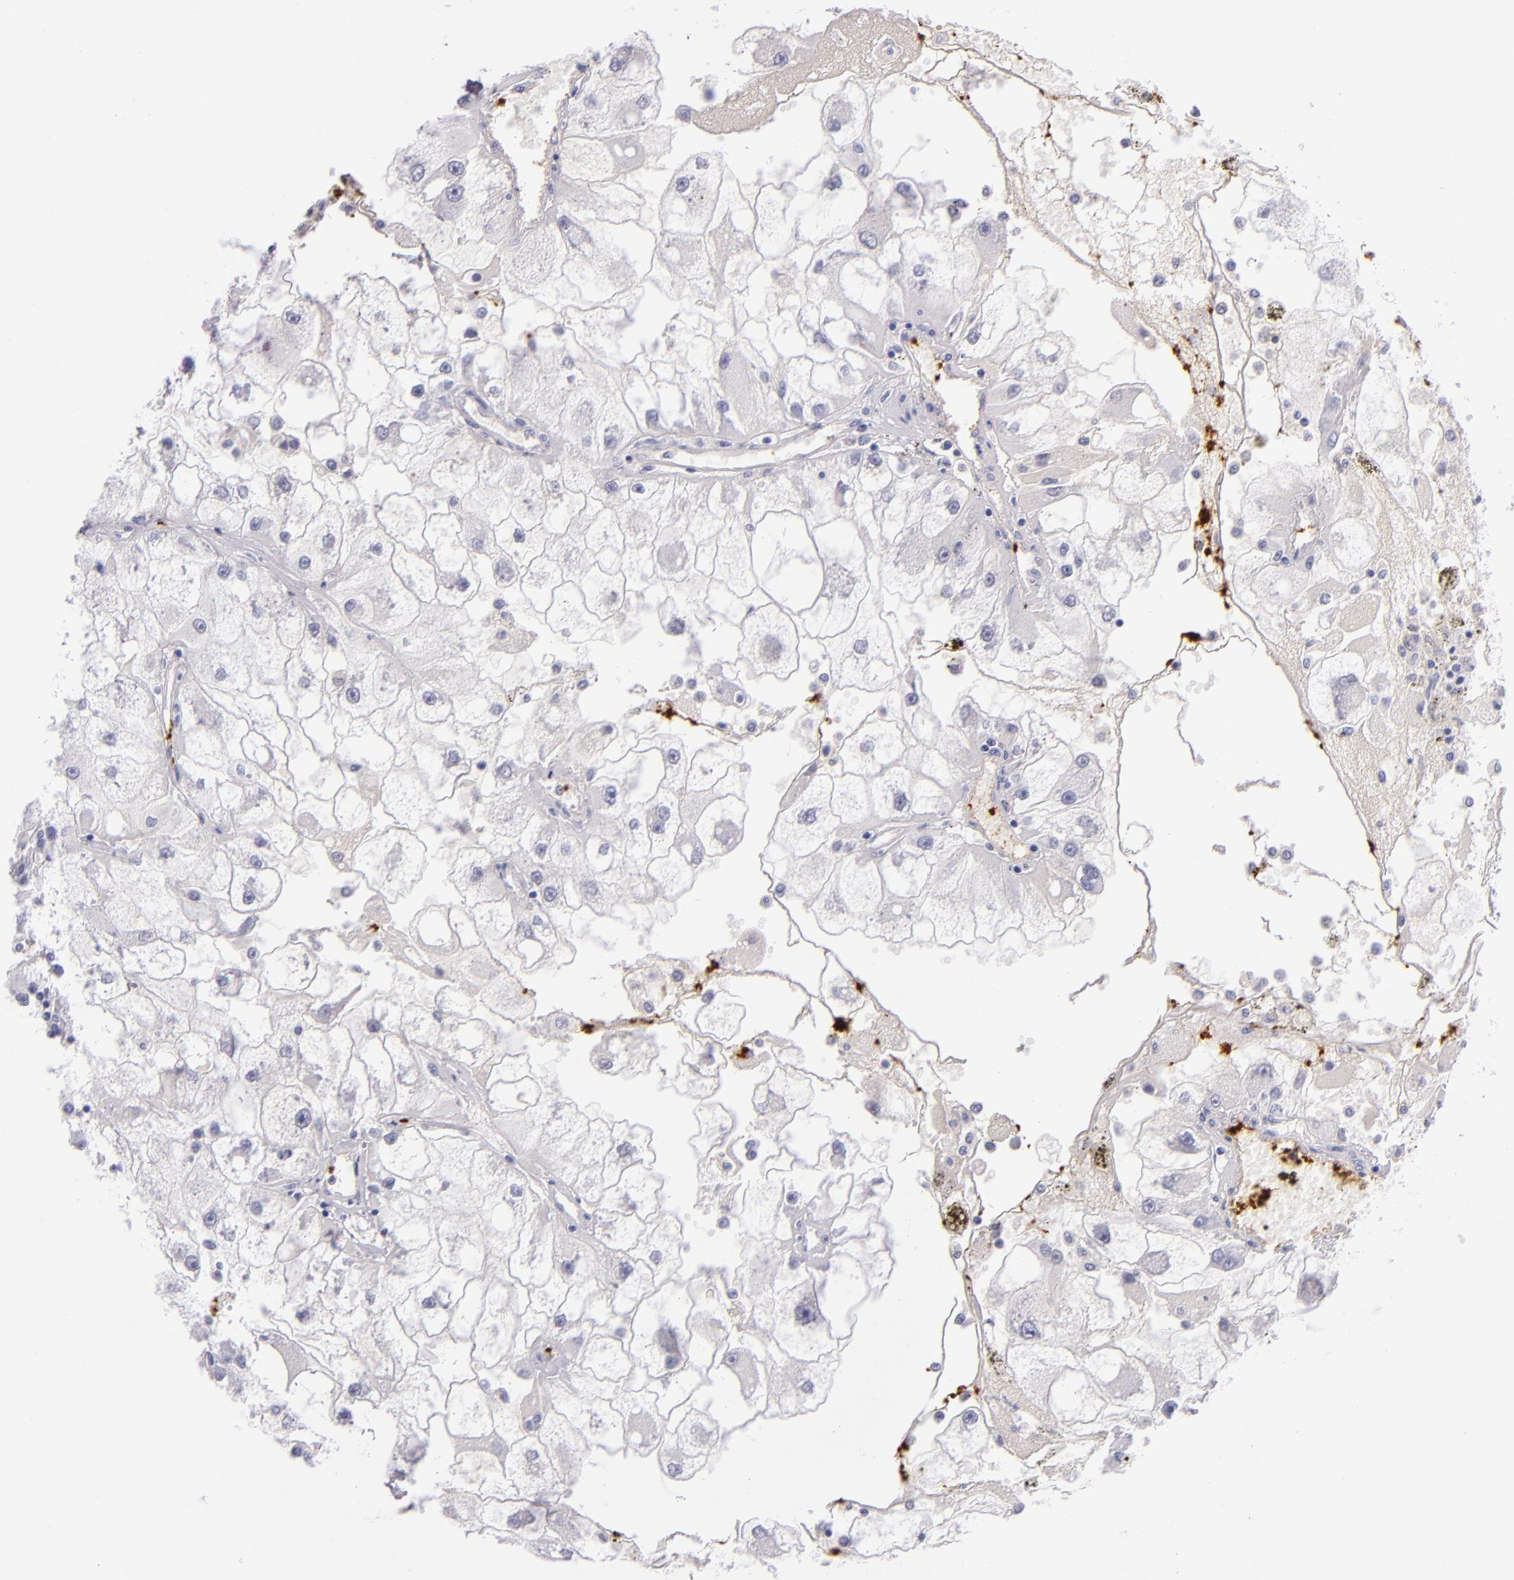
{"staining": {"intensity": "negative", "quantity": "none", "location": "none"}, "tissue": "renal cancer", "cell_type": "Tumor cells", "image_type": "cancer", "snomed": [{"axis": "morphology", "description": "Adenocarcinoma, NOS"}, {"axis": "topography", "description": "Kidney"}], "caption": "Tumor cells show no significant positivity in adenocarcinoma (renal).", "gene": "GP1BA", "patient": {"sex": "female", "age": 73}}